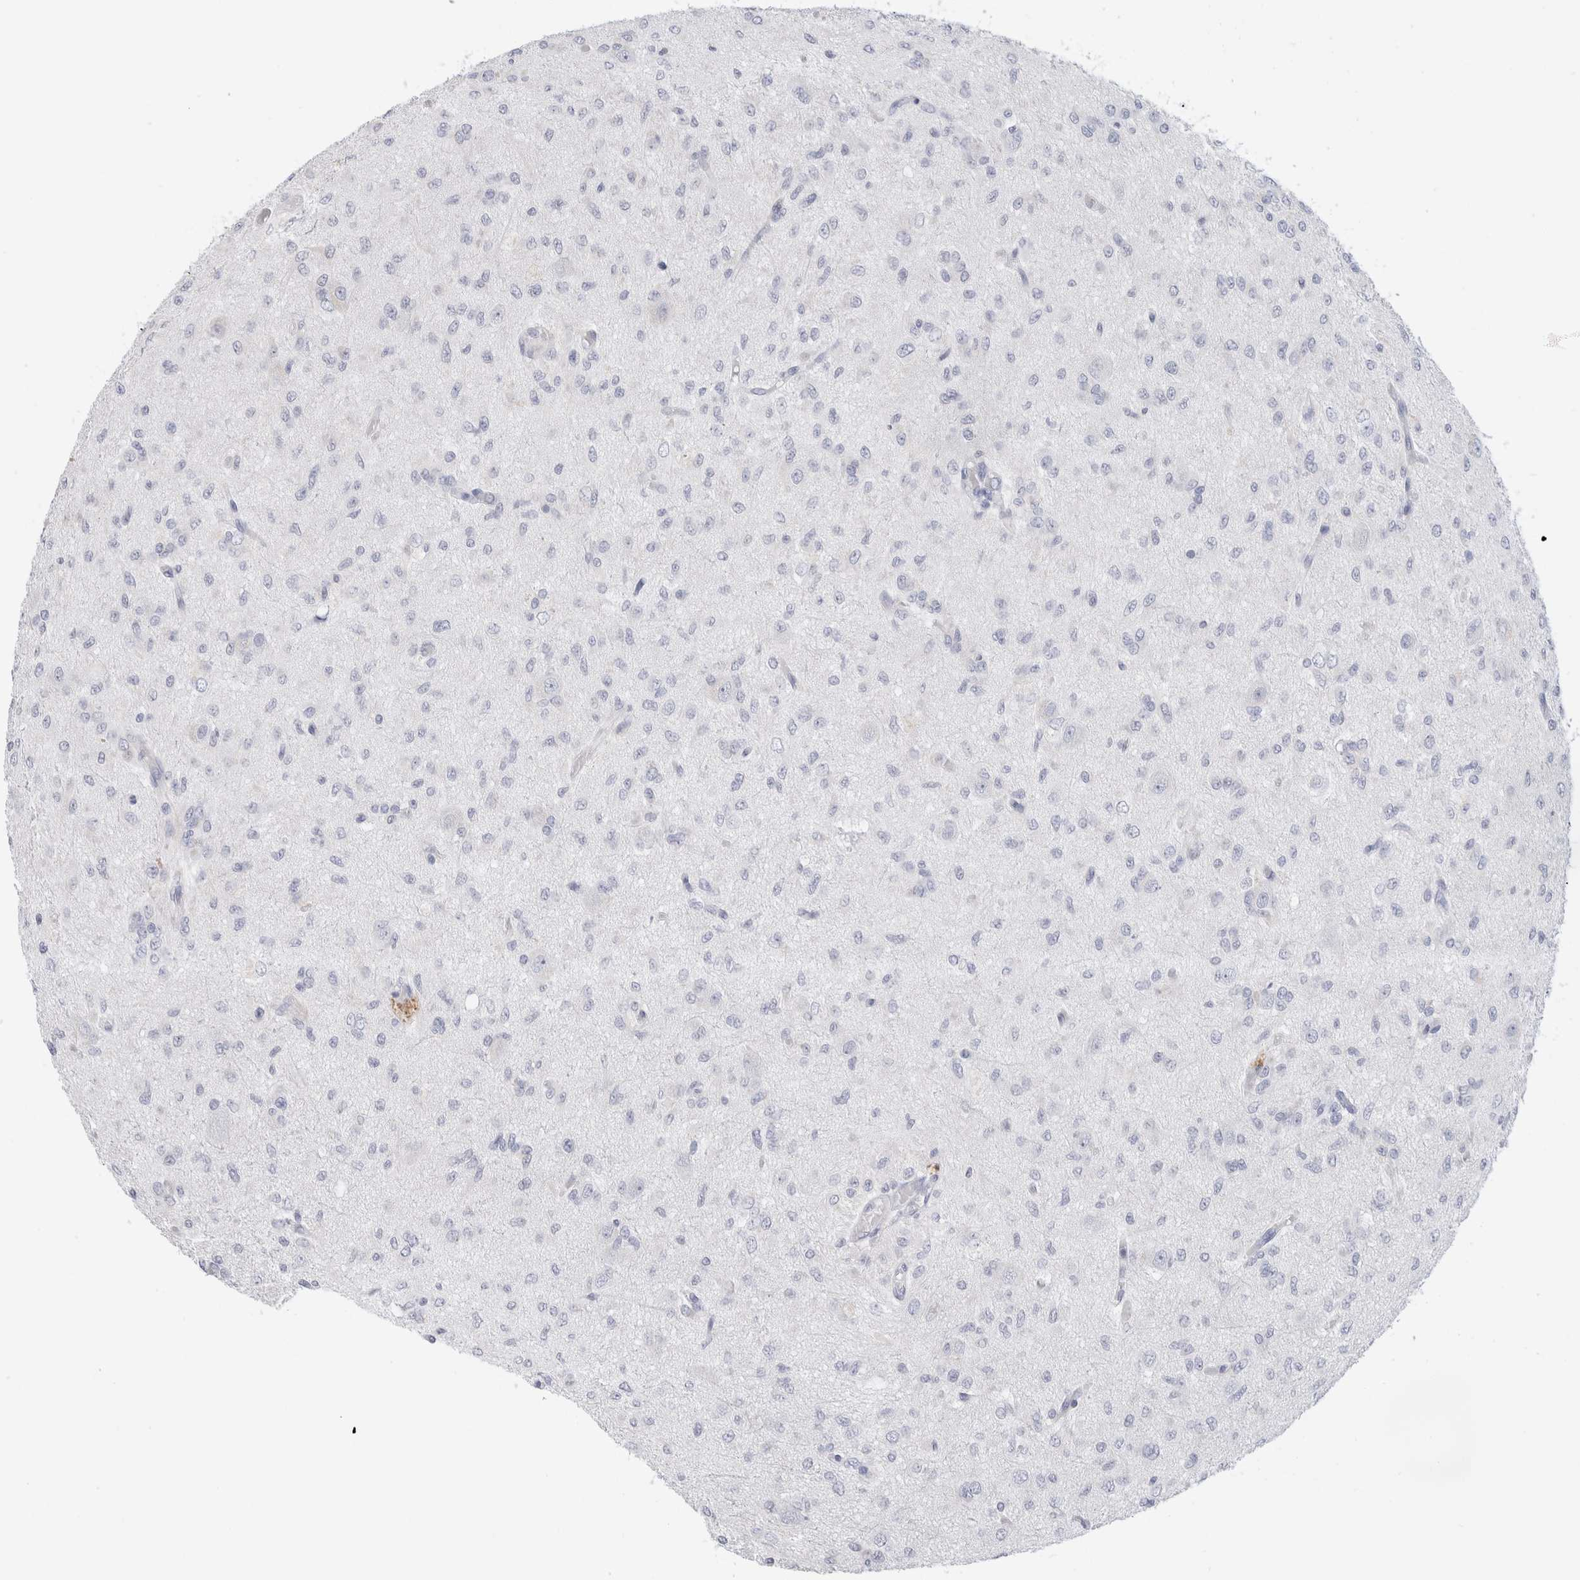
{"staining": {"intensity": "negative", "quantity": "none", "location": "none"}, "tissue": "glioma", "cell_type": "Tumor cells", "image_type": "cancer", "snomed": [{"axis": "morphology", "description": "Glioma, malignant, High grade"}, {"axis": "topography", "description": "Brain"}], "caption": "A high-resolution photomicrograph shows IHC staining of malignant glioma (high-grade), which displays no significant staining in tumor cells.", "gene": "MUC15", "patient": {"sex": "female", "age": 59}}